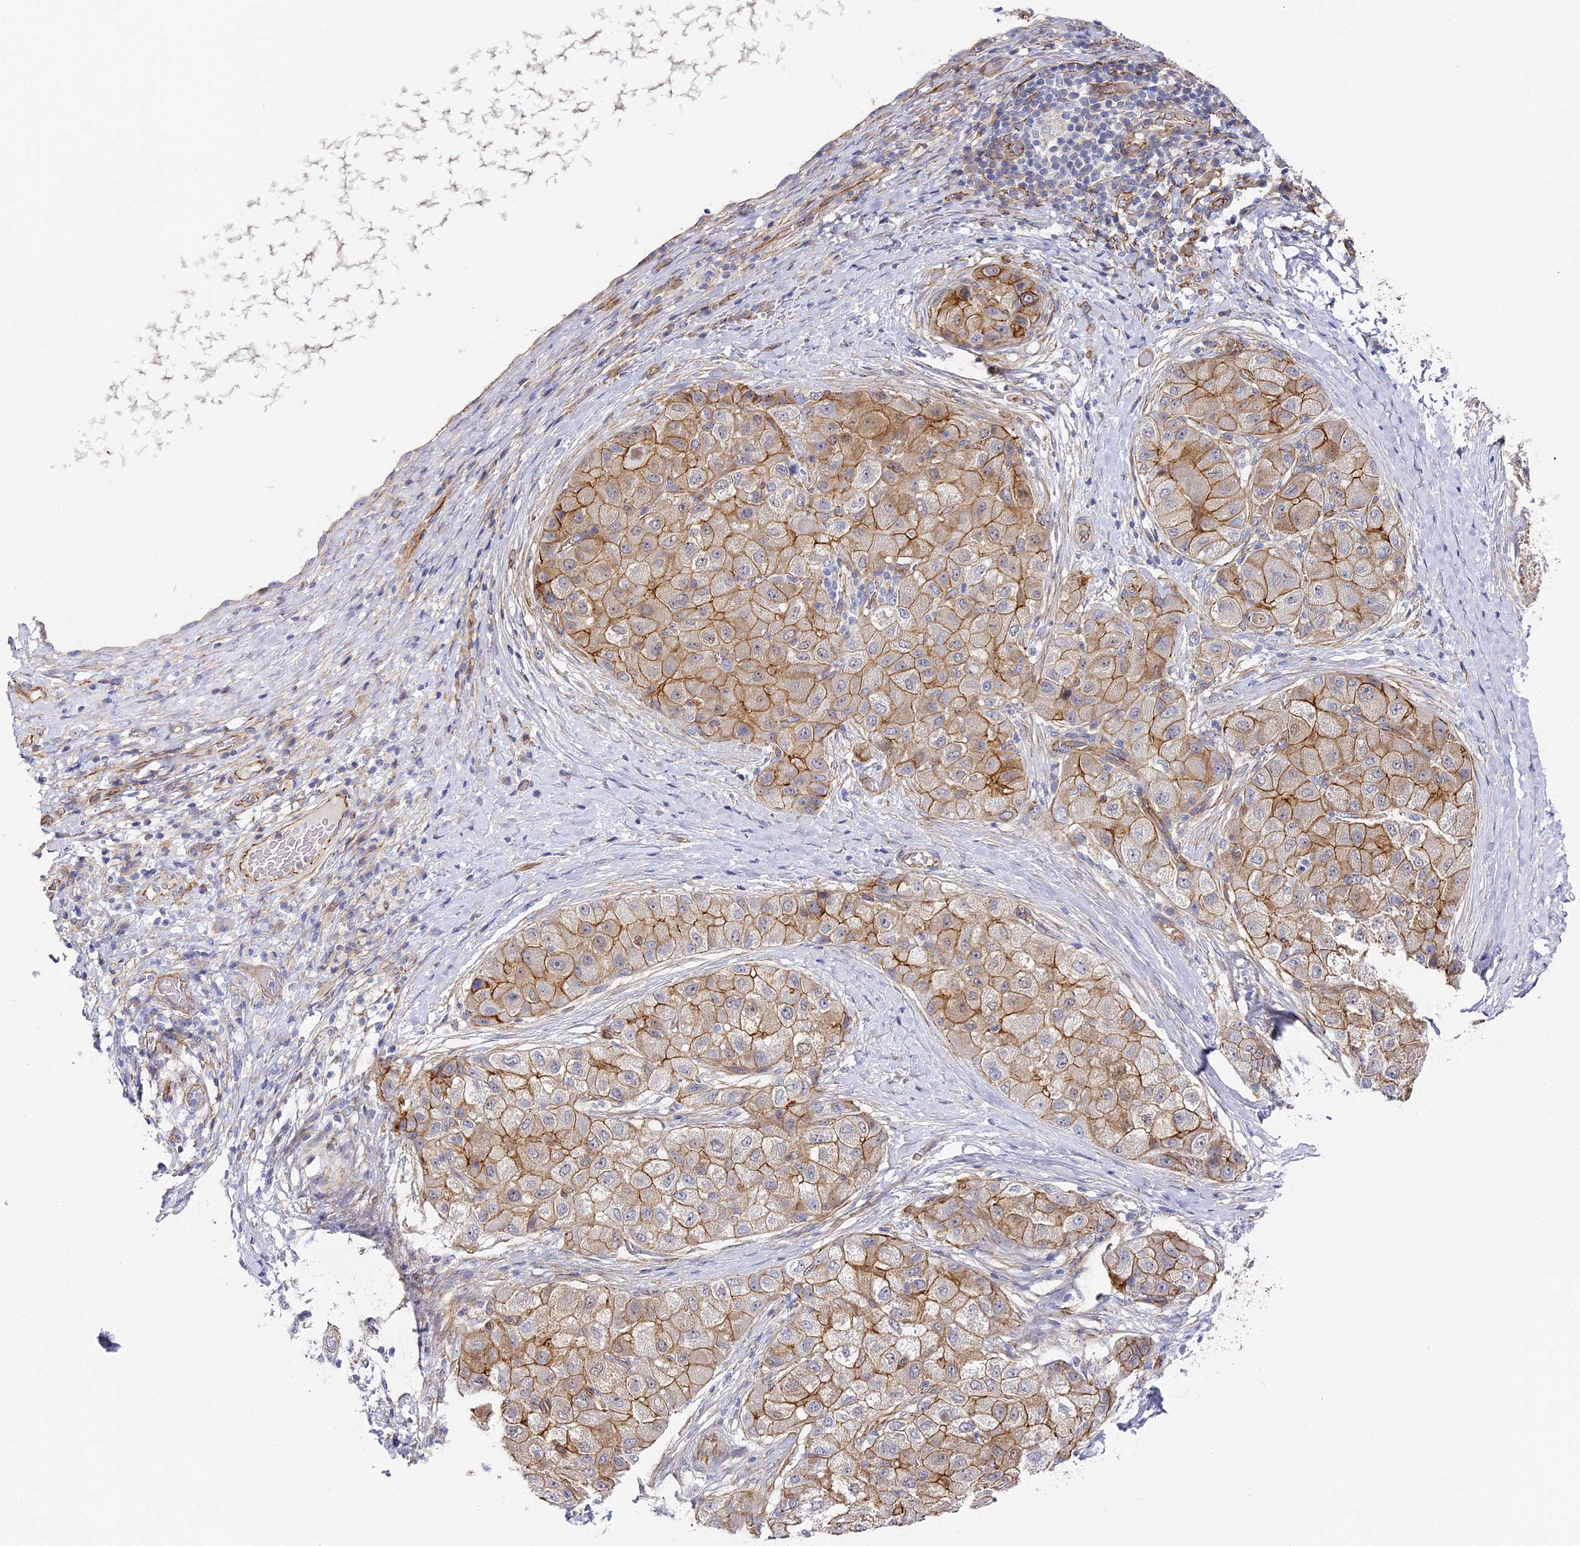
{"staining": {"intensity": "moderate", "quantity": ">75%", "location": "cytoplasmic/membranous"}, "tissue": "liver cancer", "cell_type": "Tumor cells", "image_type": "cancer", "snomed": [{"axis": "morphology", "description": "Carcinoma, Hepatocellular, NOS"}, {"axis": "topography", "description": "Liver"}], "caption": "An IHC photomicrograph of tumor tissue is shown. Protein staining in brown labels moderate cytoplasmic/membranous positivity in liver hepatocellular carcinoma within tumor cells.", "gene": "CCDC30", "patient": {"sex": "male", "age": 80}}